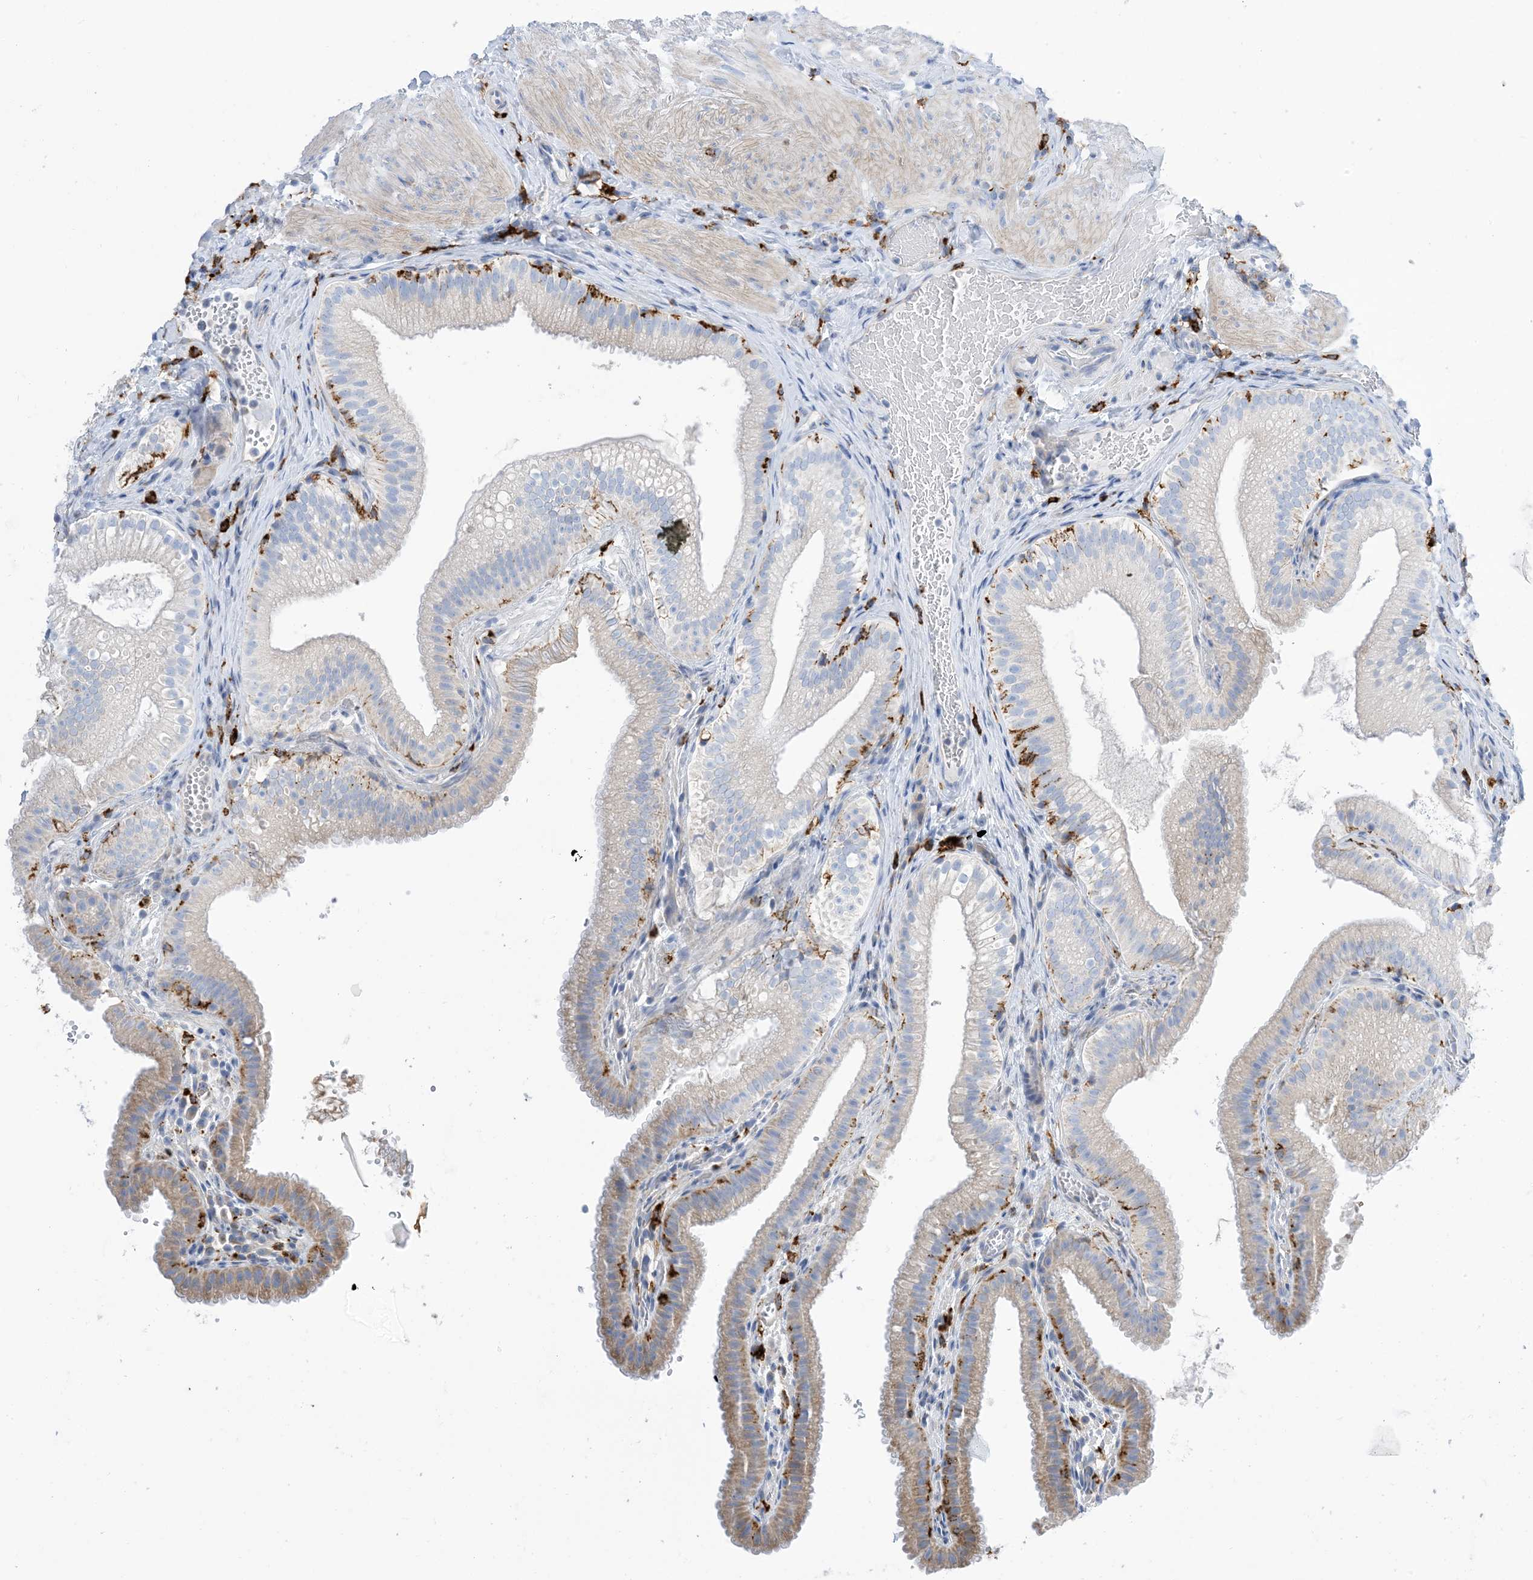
{"staining": {"intensity": "moderate", "quantity": "<25%", "location": "cytoplasmic/membranous"}, "tissue": "gallbladder", "cell_type": "Glandular cells", "image_type": "normal", "snomed": [{"axis": "morphology", "description": "Normal tissue, NOS"}, {"axis": "topography", "description": "Gallbladder"}], "caption": "Immunohistochemical staining of benign human gallbladder demonstrates moderate cytoplasmic/membranous protein staining in about <25% of glandular cells.", "gene": "DPH3", "patient": {"sex": "female", "age": 30}}